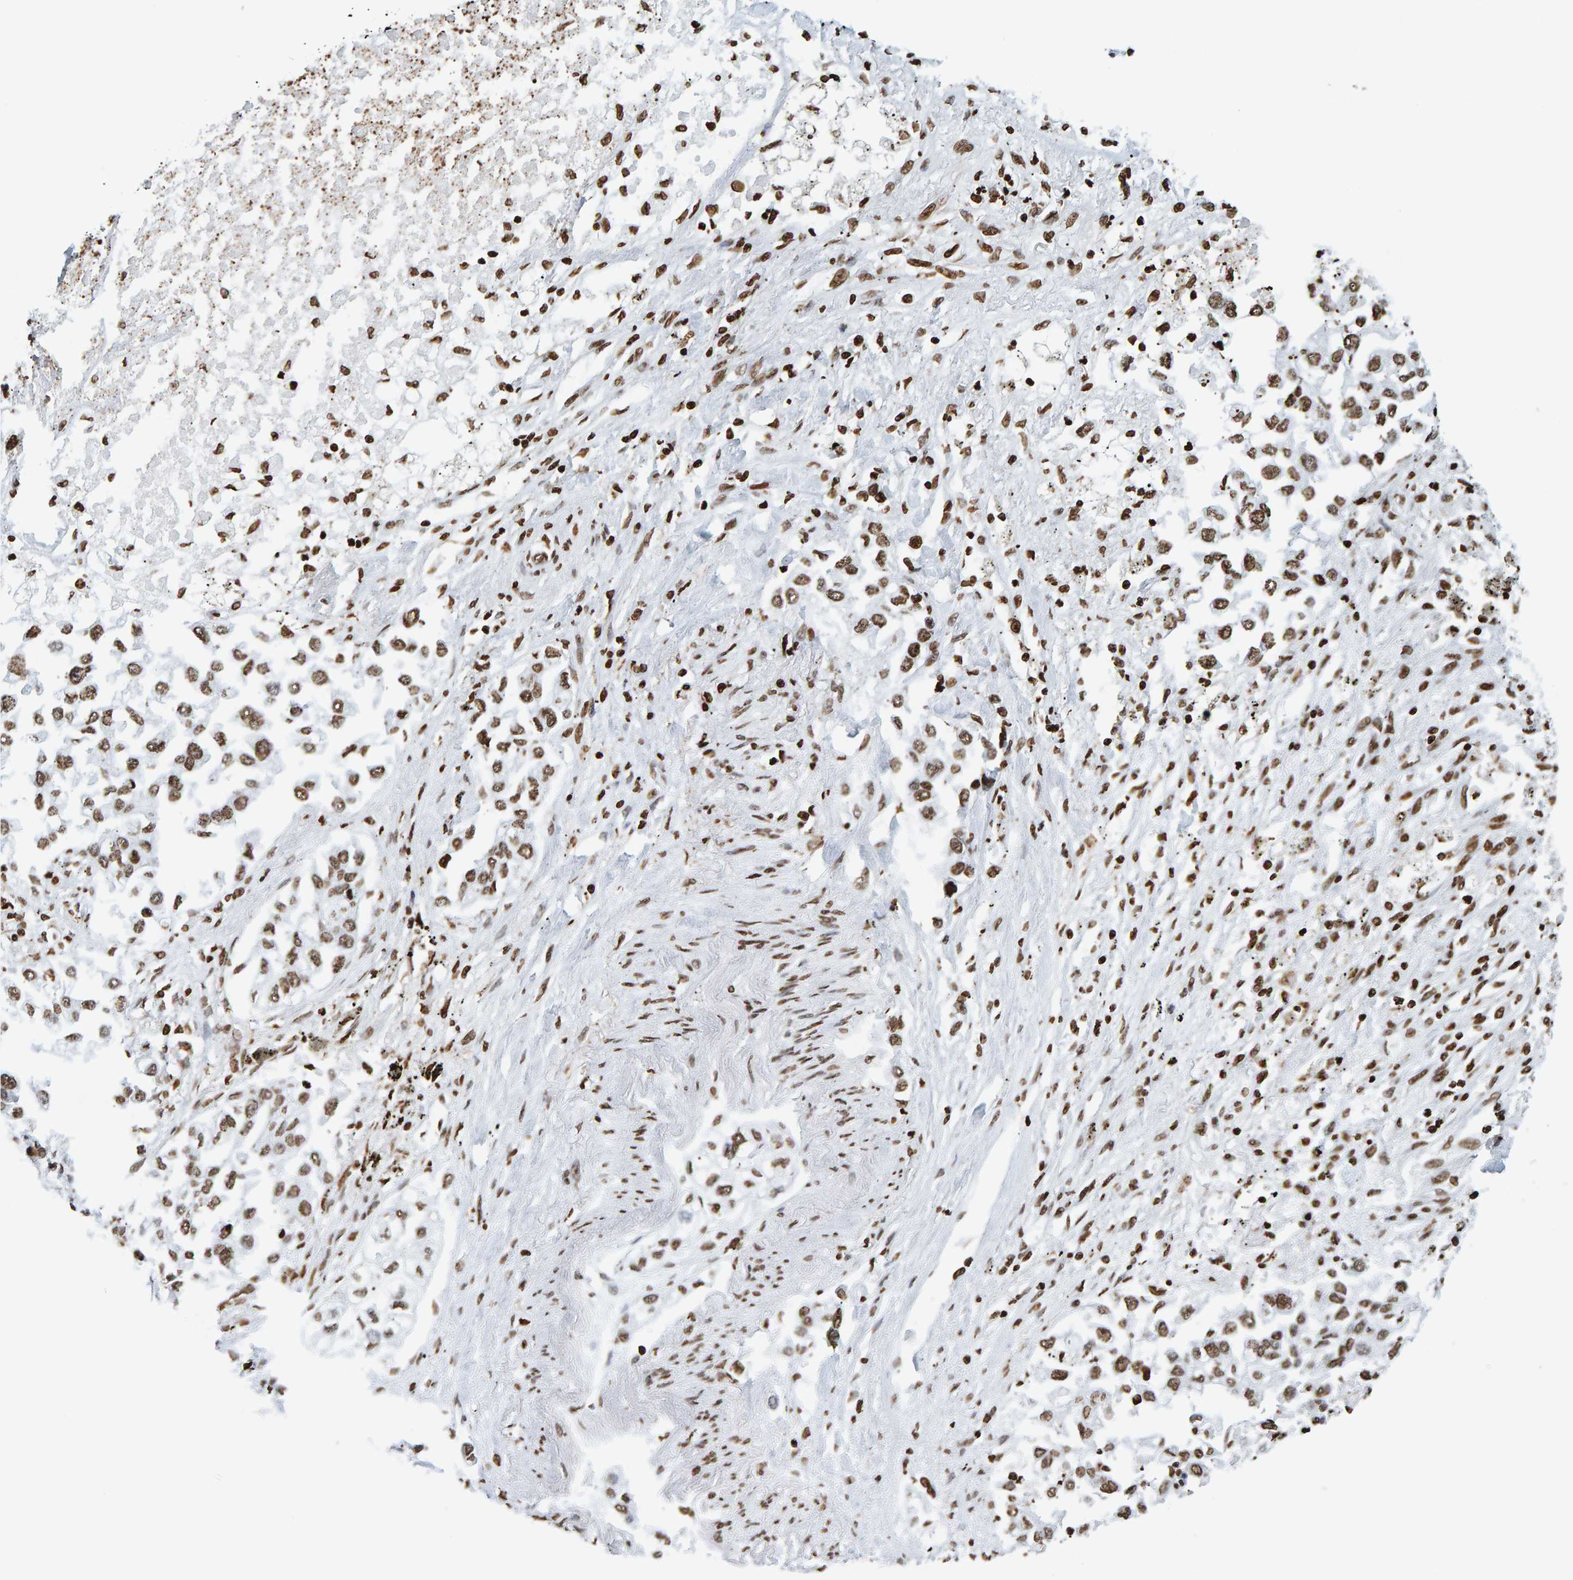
{"staining": {"intensity": "moderate", "quantity": ">75%", "location": "nuclear"}, "tissue": "lung cancer", "cell_type": "Tumor cells", "image_type": "cancer", "snomed": [{"axis": "morphology", "description": "Inflammation, NOS"}, {"axis": "morphology", "description": "Adenocarcinoma, NOS"}, {"axis": "topography", "description": "Lung"}], "caption": "Immunohistochemical staining of lung cancer (adenocarcinoma) exhibits moderate nuclear protein staining in about >75% of tumor cells. (DAB (3,3'-diaminobenzidine) IHC, brown staining for protein, blue staining for nuclei).", "gene": "BRF2", "patient": {"sex": "male", "age": 63}}